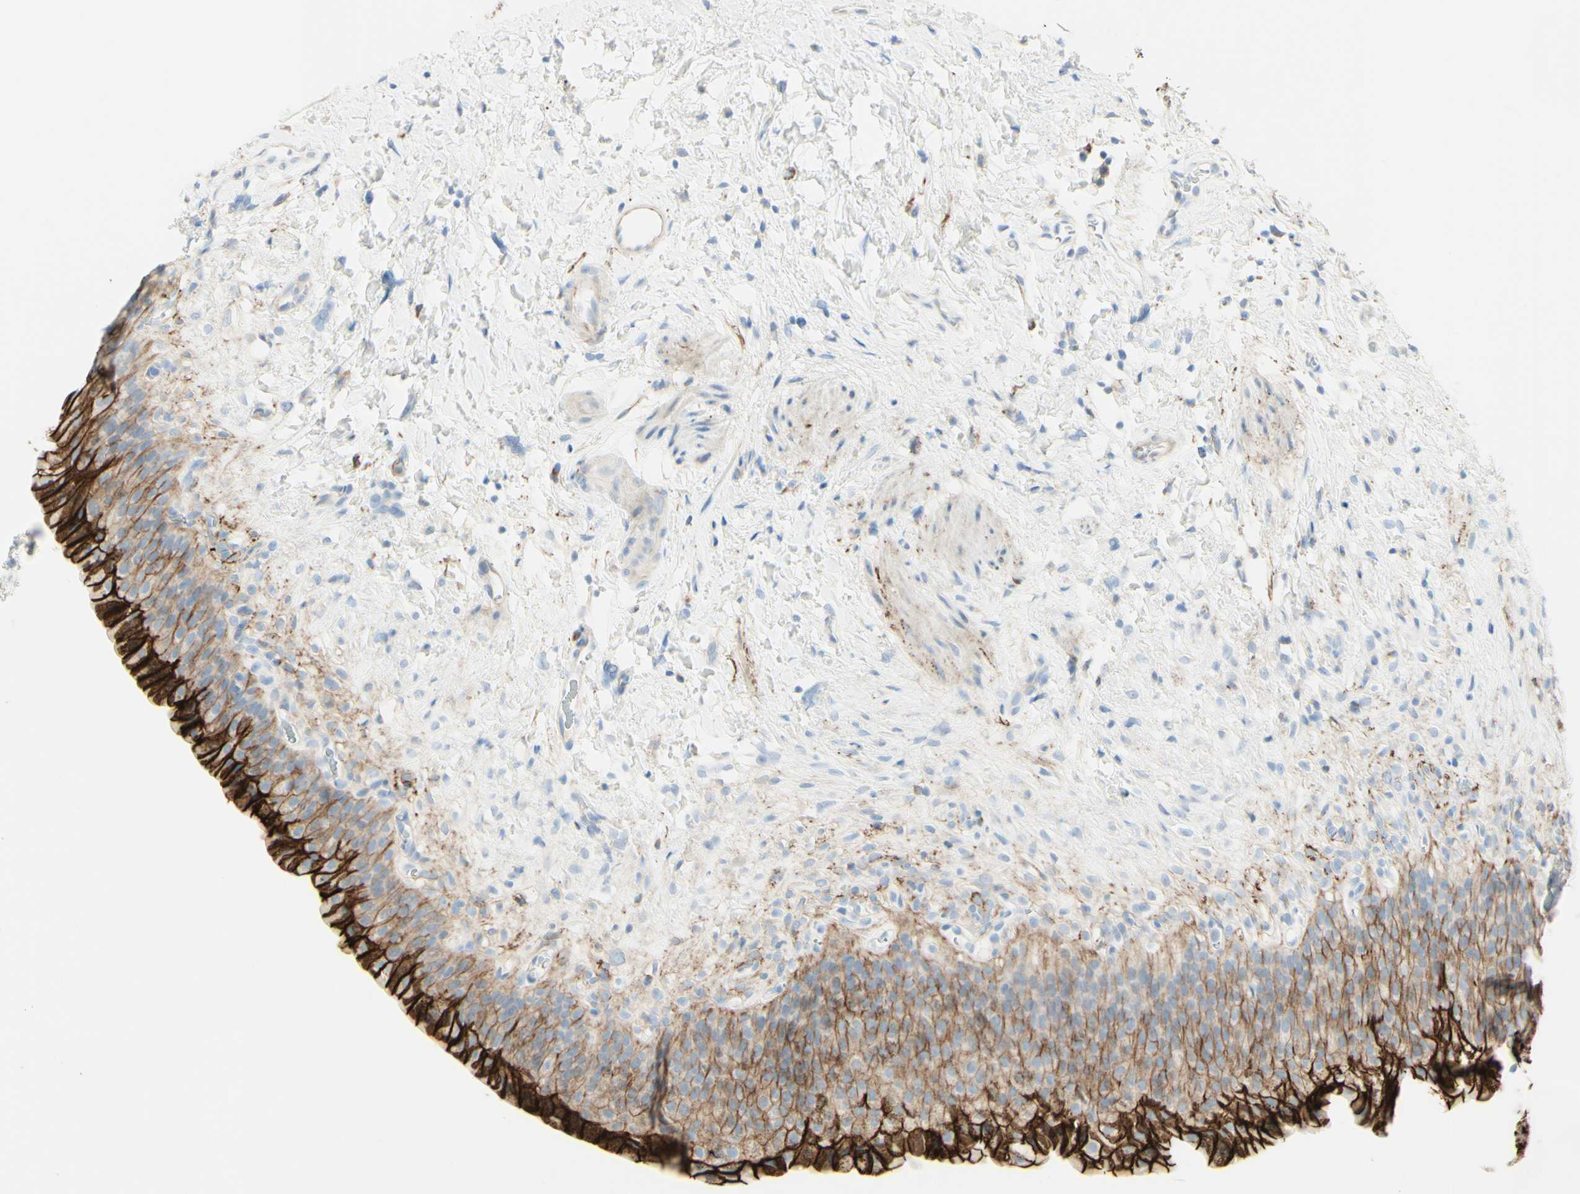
{"staining": {"intensity": "moderate", "quantity": ">75%", "location": "cytoplasmic/membranous"}, "tissue": "urinary bladder", "cell_type": "Urothelial cells", "image_type": "normal", "snomed": [{"axis": "morphology", "description": "Normal tissue, NOS"}, {"axis": "topography", "description": "Urinary bladder"}], "caption": "A high-resolution photomicrograph shows immunohistochemistry staining of benign urinary bladder, which demonstrates moderate cytoplasmic/membranous positivity in about >75% of urothelial cells.", "gene": "ALCAM", "patient": {"sex": "female", "age": 79}}